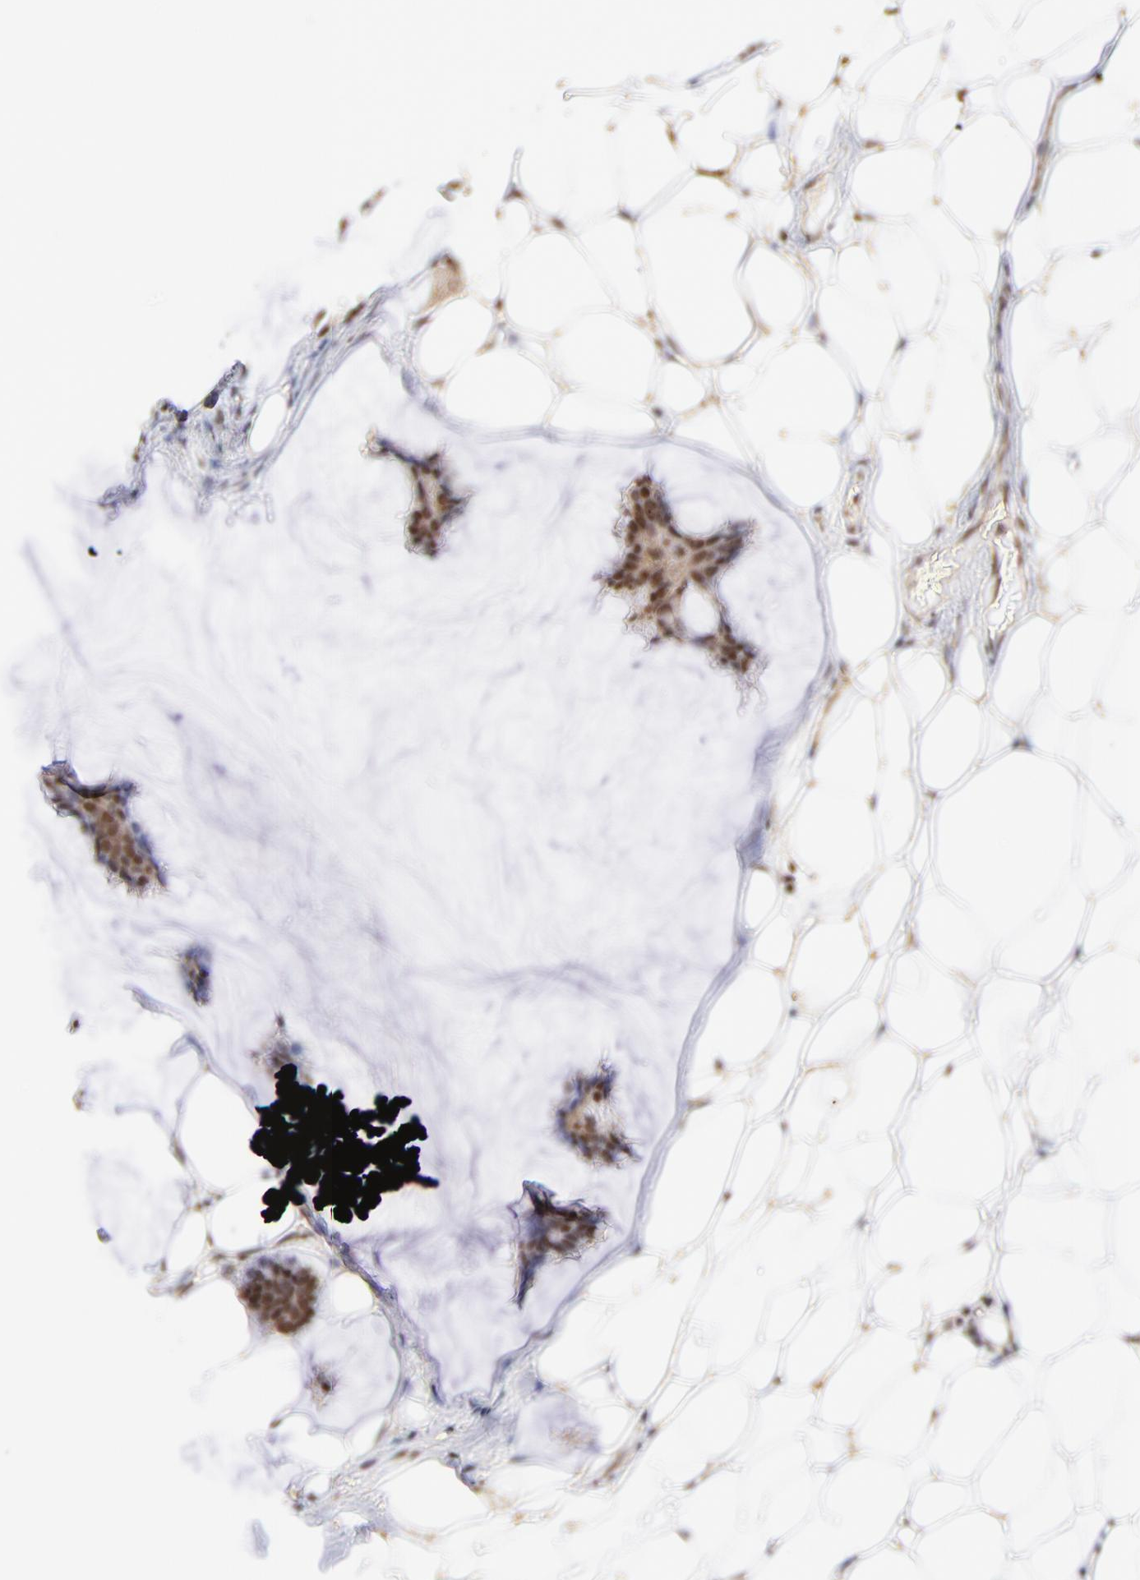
{"staining": {"intensity": "weak", "quantity": ">75%", "location": "cytoplasmic/membranous,nuclear"}, "tissue": "breast cancer", "cell_type": "Tumor cells", "image_type": "cancer", "snomed": [{"axis": "morphology", "description": "Duct carcinoma"}, {"axis": "topography", "description": "Breast"}], "caption": "Breast cancer (invasive ductal carcinoma) stained with a protein marker demonstrates weak staining in tumor cells.", "gene": "ZNF670", "patient": {"sex": "female", "age": 93}}